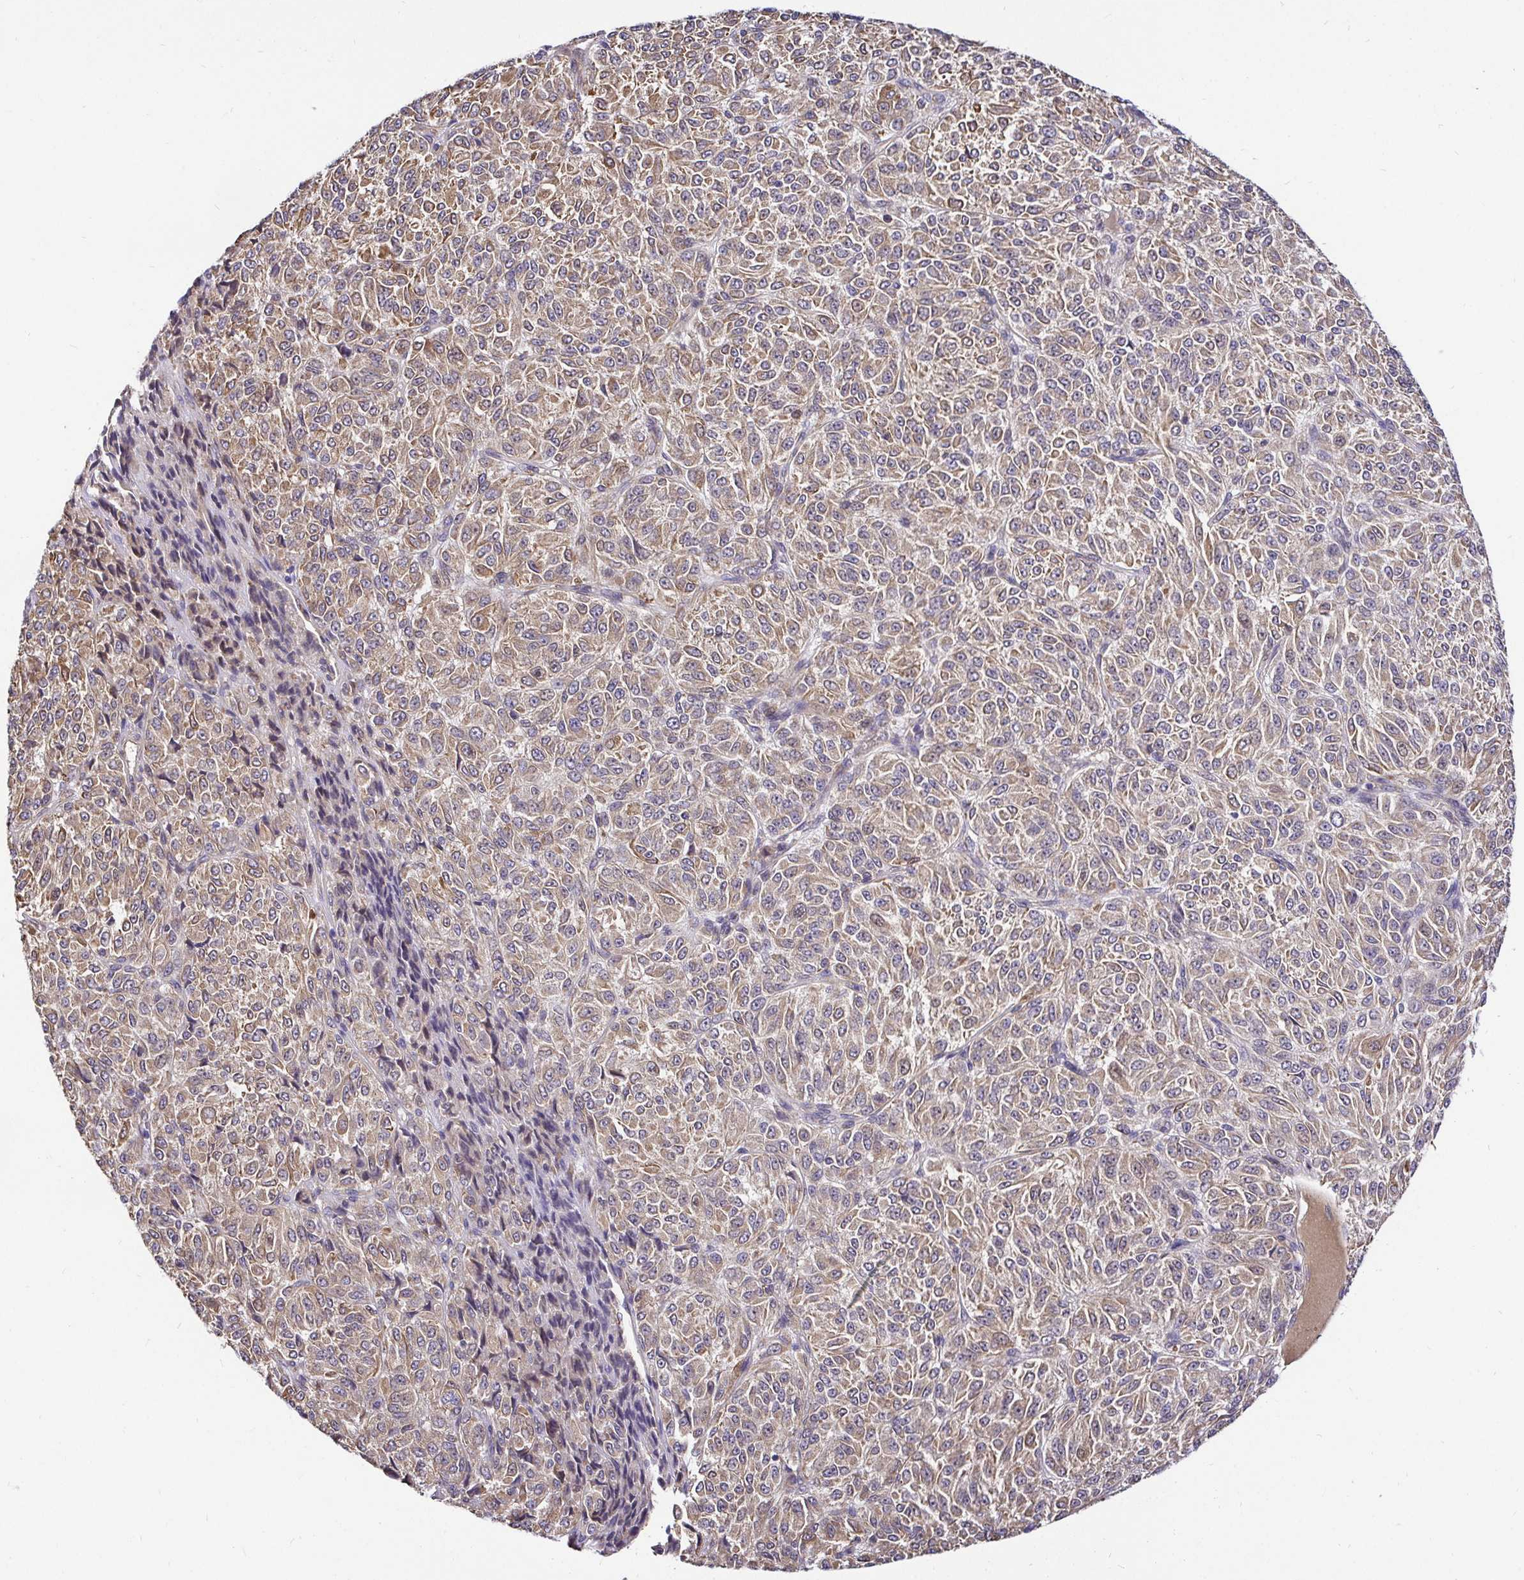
{"staining": {"intensity": "moderate", "quantity": ">75%", "location": "cytoplasmic/membranous"}, "tissue": "melanoma", "cell_type": "Tumor cells", "image_type": "cancer", "snomed": [{"axis": "morphology", "description": "Malignant melanoma, Metastatic site"}, {"axis": "topography", "description": "Brain"}], "caption": "Immunohistochemistry (IHC) staining of malignant melanoma (metastatic site), which demonstrates medium levels of moderate cytoplasmic/membranous expression in about >75% of tumor cells indicating moderate cytoplasmic/membranous protein staining. The staining was performed using DAB (brown) for protein detection and nuclei were counterstained in hematoxylin (blue).", "gene": "CCDC122", "patient": {"sex": "female", "age": 56}}